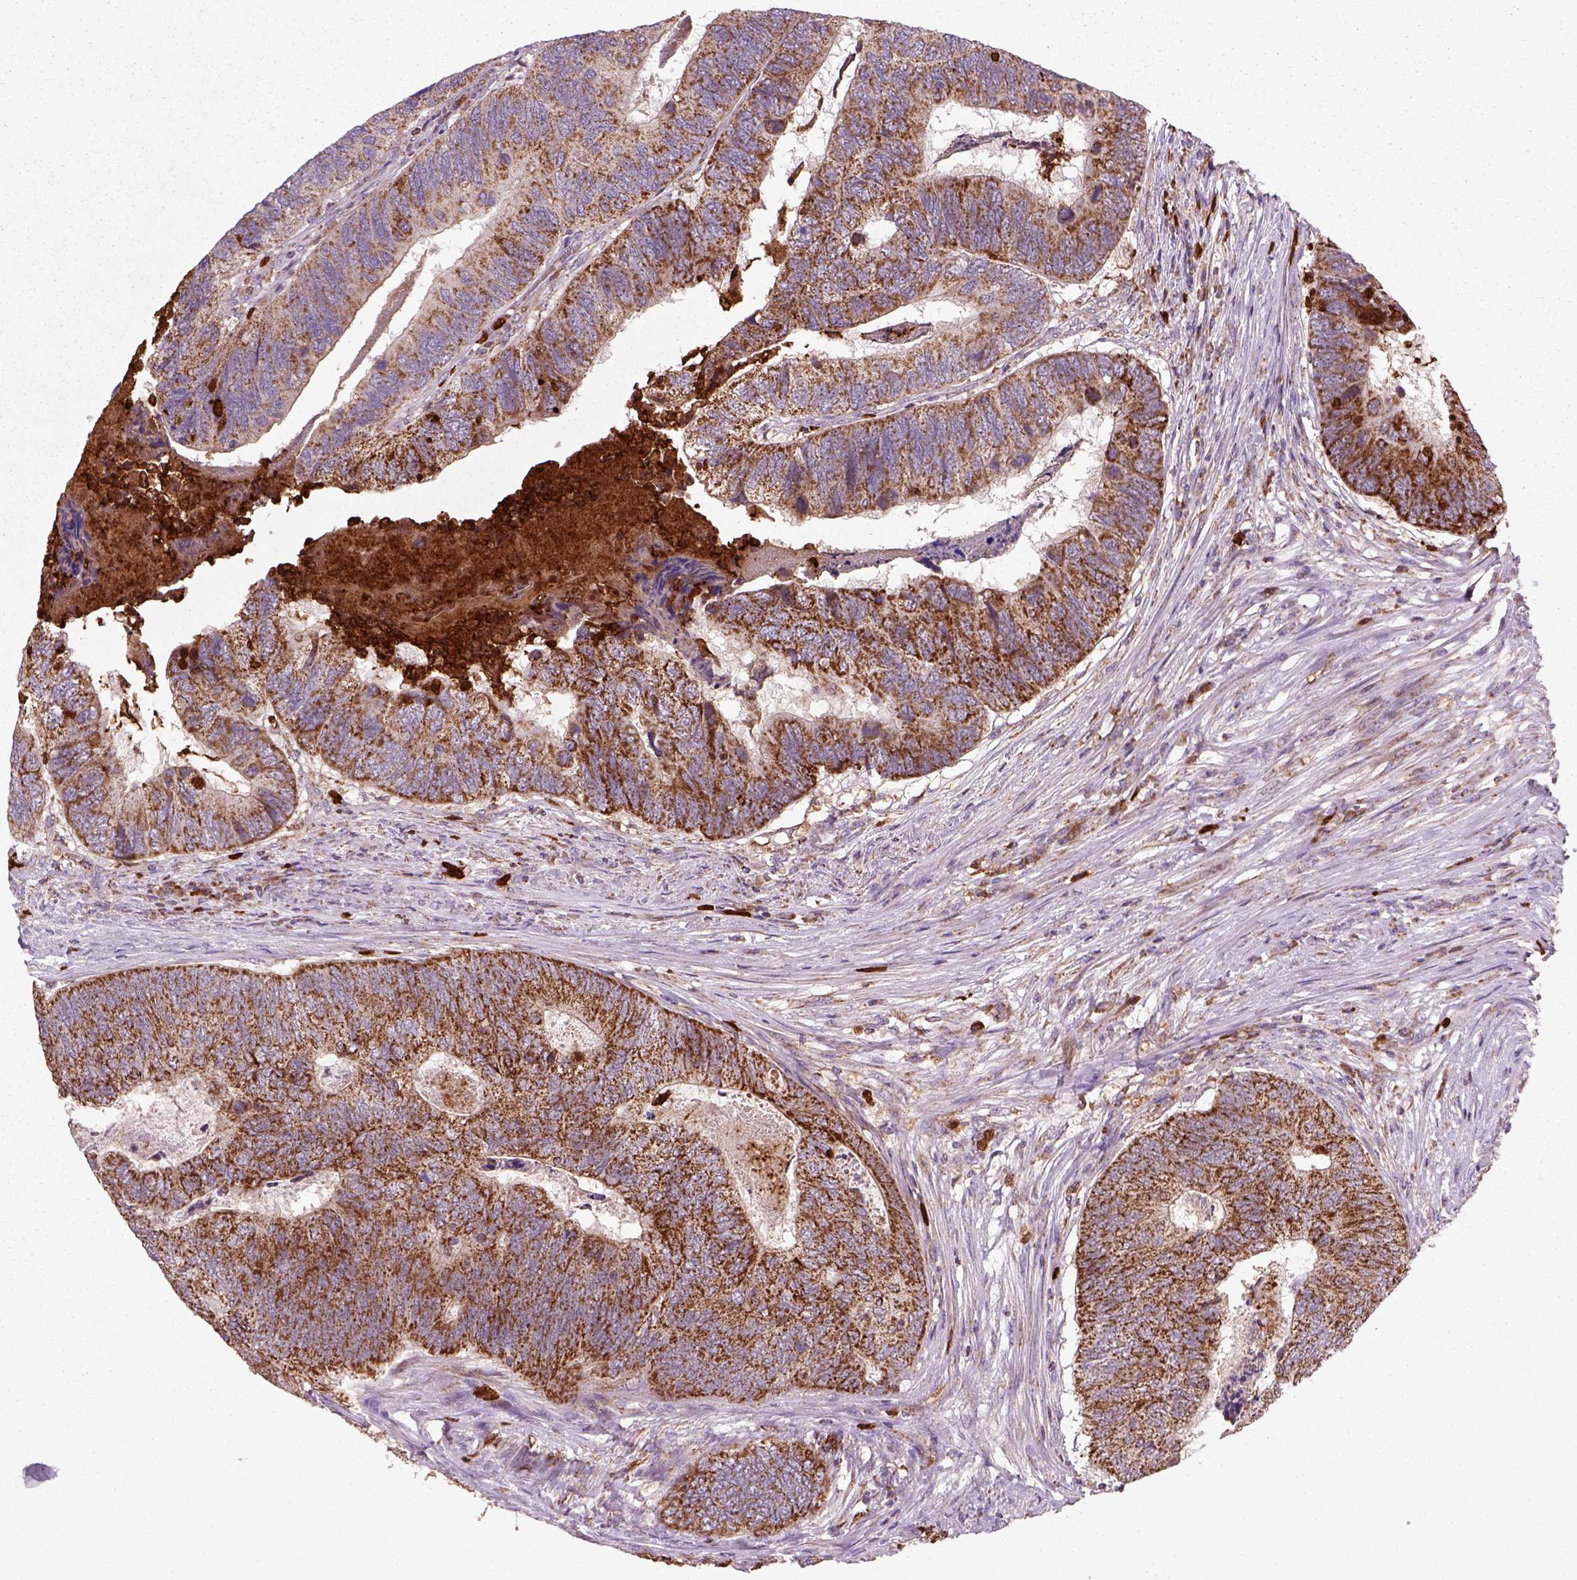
{"staining": {"intensity": "moderate", "quantity": ">75%", "location": "cytoplasmic/membranous"}, "tissue": "colorectal cancer", "cell_type": "Tumor cells", "image_type": "cancer", "snomed": [{"axis": "morphology", "description": "Adenocarcinoma, NOS"}, {"axis": "topography", "description": "Colon"}], "caption": "Immunohistochemistry (IHC) (DAB) staining of colorectal cancer displays moderate cytoplasmic/membranous protein positivity in about >75% of tumor cells.", "gene": "NUDT16L1", "patient": {"sex": "female", "age": 67}}